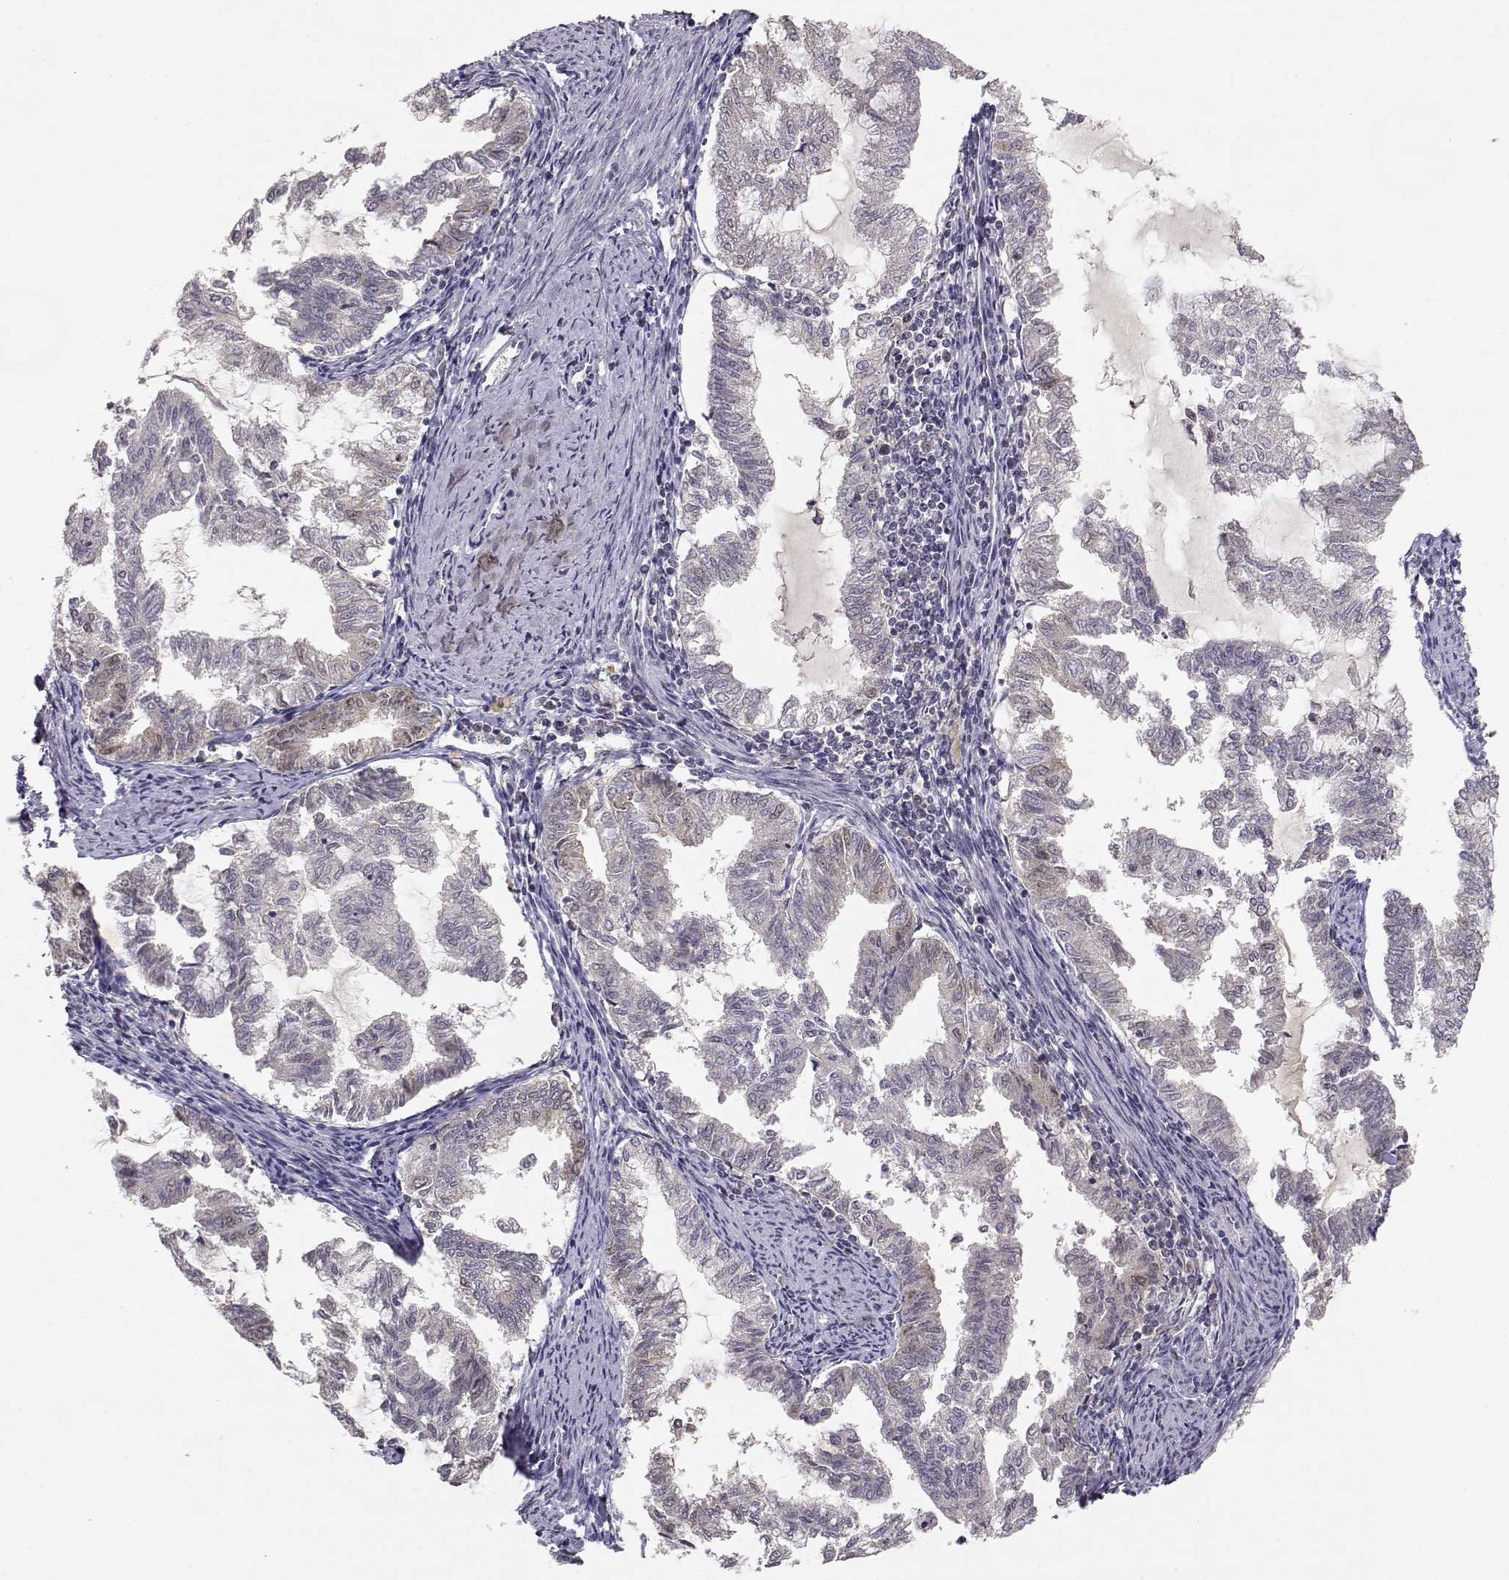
{"staining": {"intensity": "negative", "quantity": "none", "location": "none"}, "tissue": "endometrial cancer", "cell_type": "Tumor cells", "image_type": "cancer", "snomed": [{"axis": "morphology", "description": "Adenocarcinoma, NOS"}, {"axis": "topography", "description": "Endometrium"}], "caption": "Adenocarcinoma (endometrial) stained for a protein using IHC shows no expression tumor cells.", "gene": "RAD51", "patient": {"sex": "female", "age": 79}}